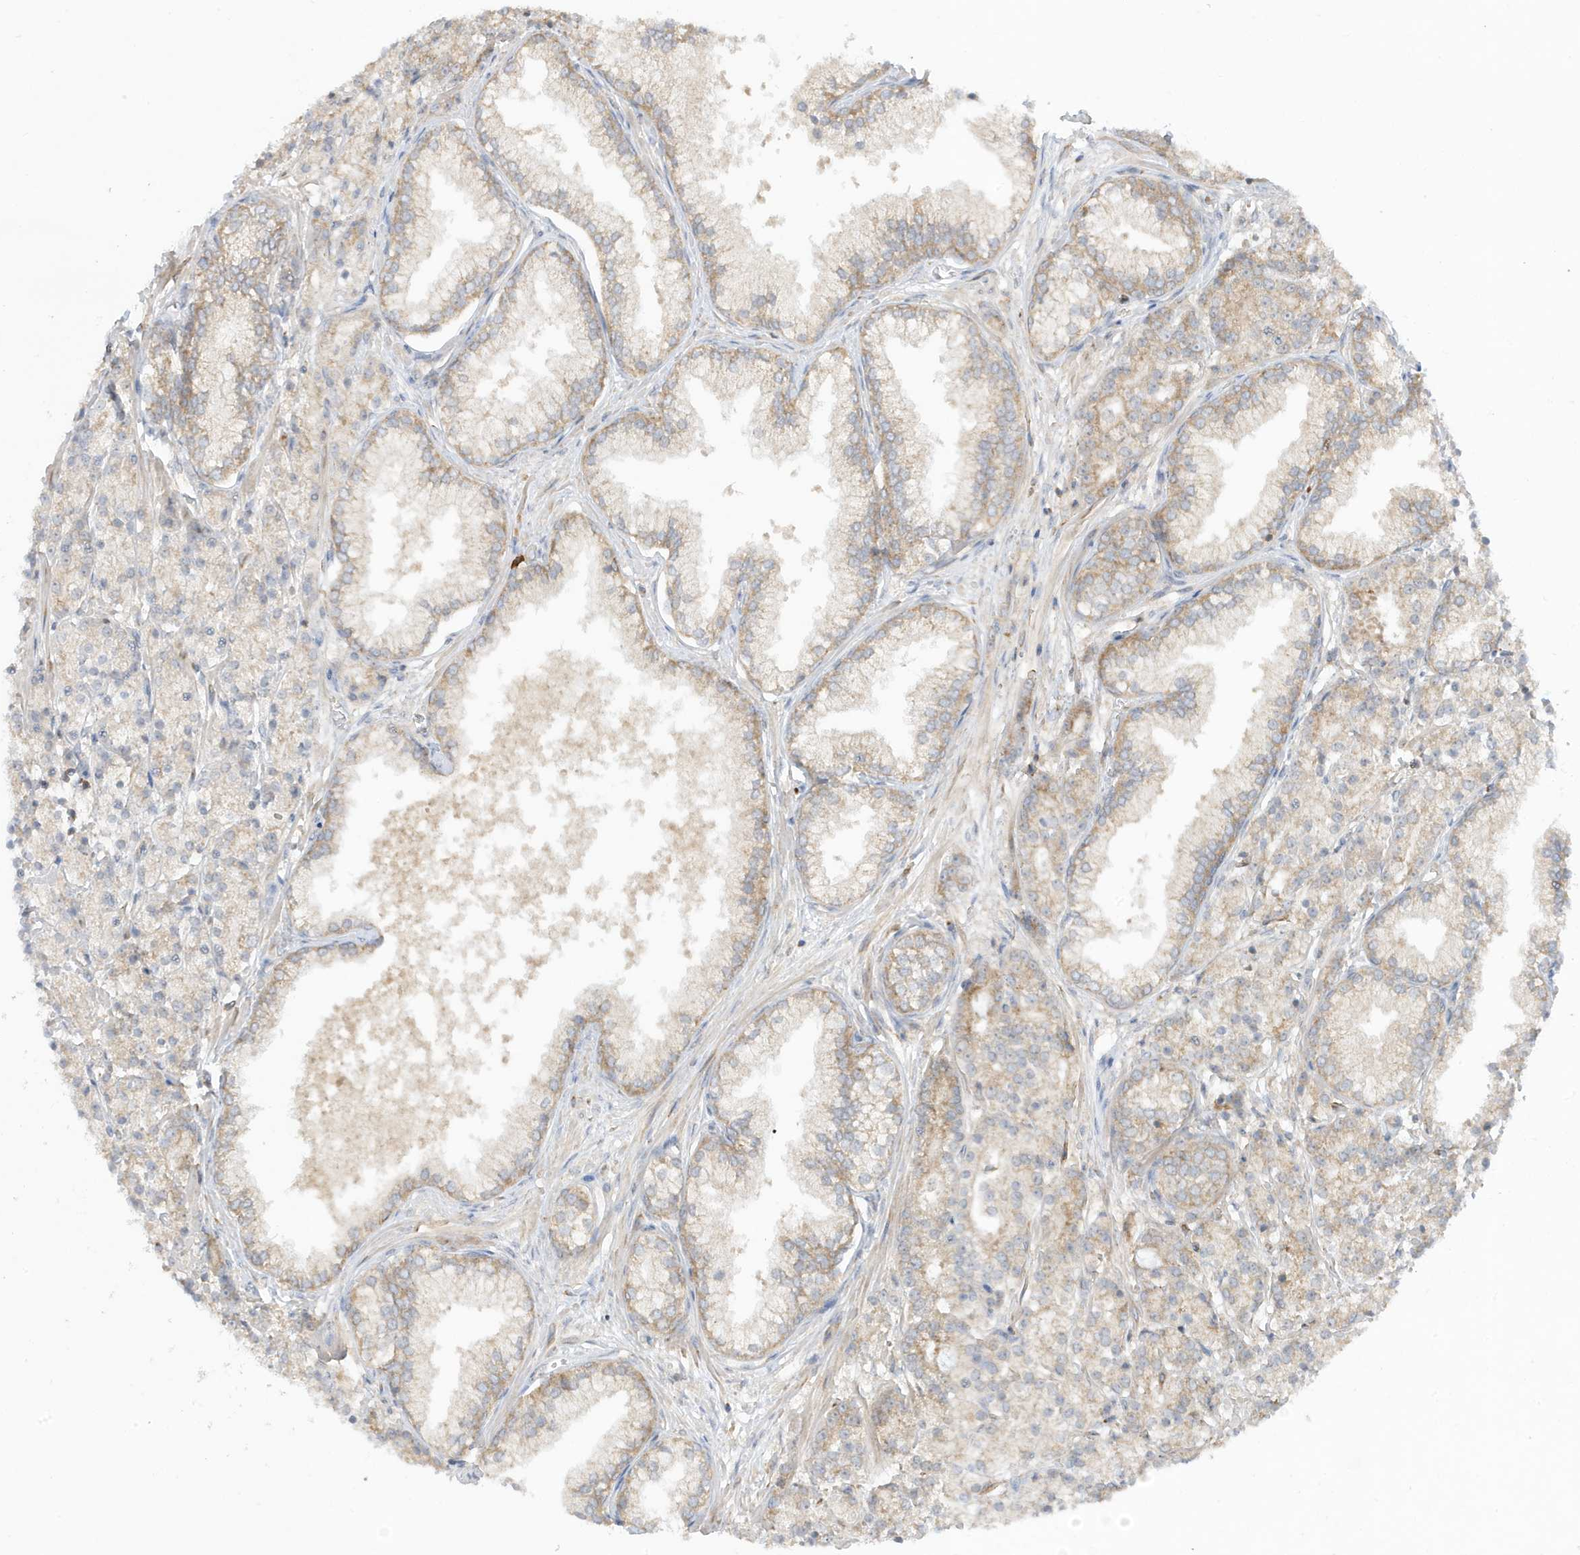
{"staining": {"intensity": "weak", "quantity": ">75%", "location": "cytoplasmic/membranous"}, "tissue": "prostate cancer", "cell_type": "Tumor cells", "image_type": "cancer", "snomed": [{"axis": "morphology", "description": "Adenocarcinoma, High grade"}, {"axis": "topography", "description": "Prostate"}], "caption": "Tumor cells demonstrate weak cytoplasmic/membranous expression in approximately >75% of cells in high-grade adenocarcinoma (prostate).", "gene": "NPPC", "patient": {"sex": "male", "age": 69}}